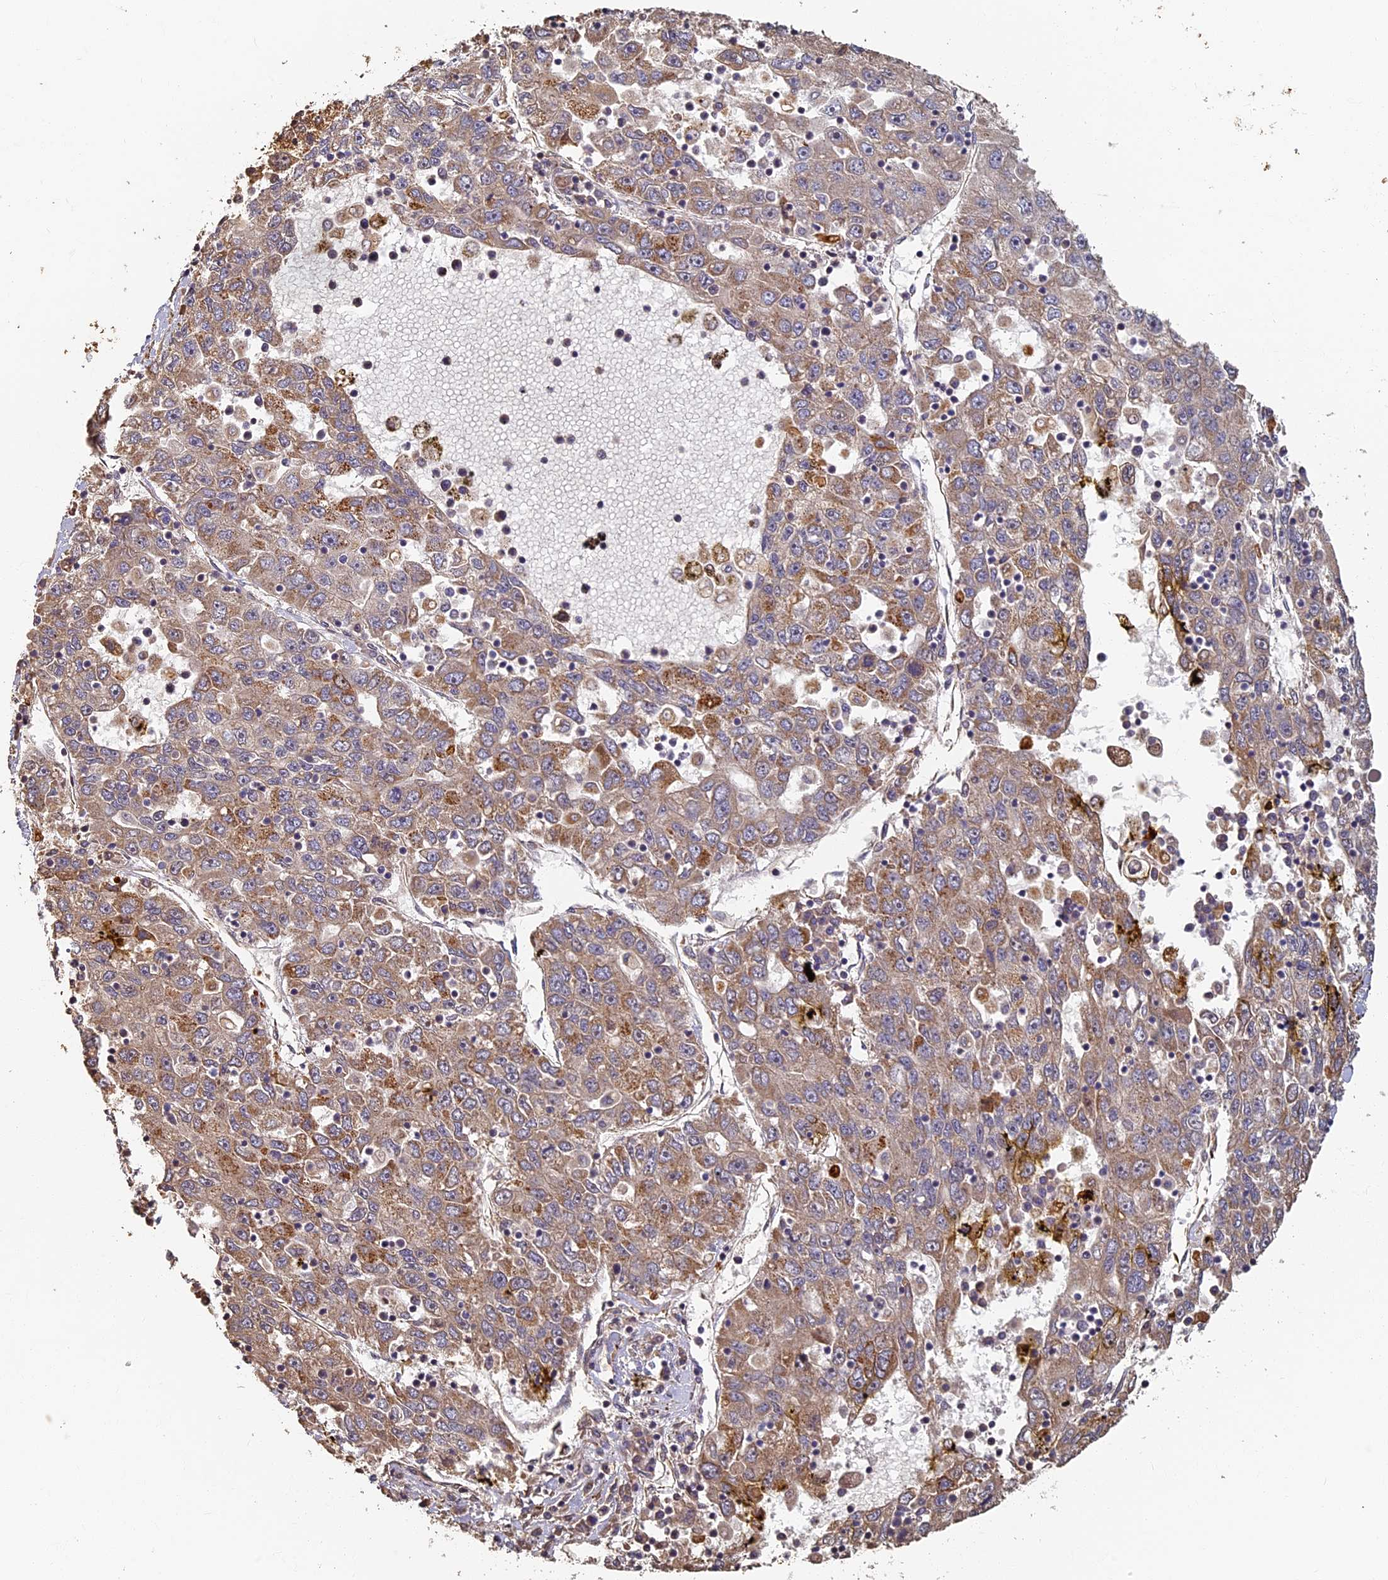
{"staining": {"intensity": "weak", "quantity": ">75%", "location": "cytoplasmic/membranous"}, "tissue": "liver cancer", "cell_type": "Tumor cells", "image_type": "cancer", "snomed": [{"axis": "morphology", "description": "Carcinoma, Hepatocellular, NOS"}, {"axis": "topography", "description": "Liver"}], "caption": "A brown stain labels weak cytoplasmic/membranous staining of a protein in human liver cancer tumor cells. (DAB (3,3'-diaminobenzidine) IHC with brightfield microscopy, high magnification).", "gene": "LRRC57", "patient": {"sex": "male", "age": 49}}